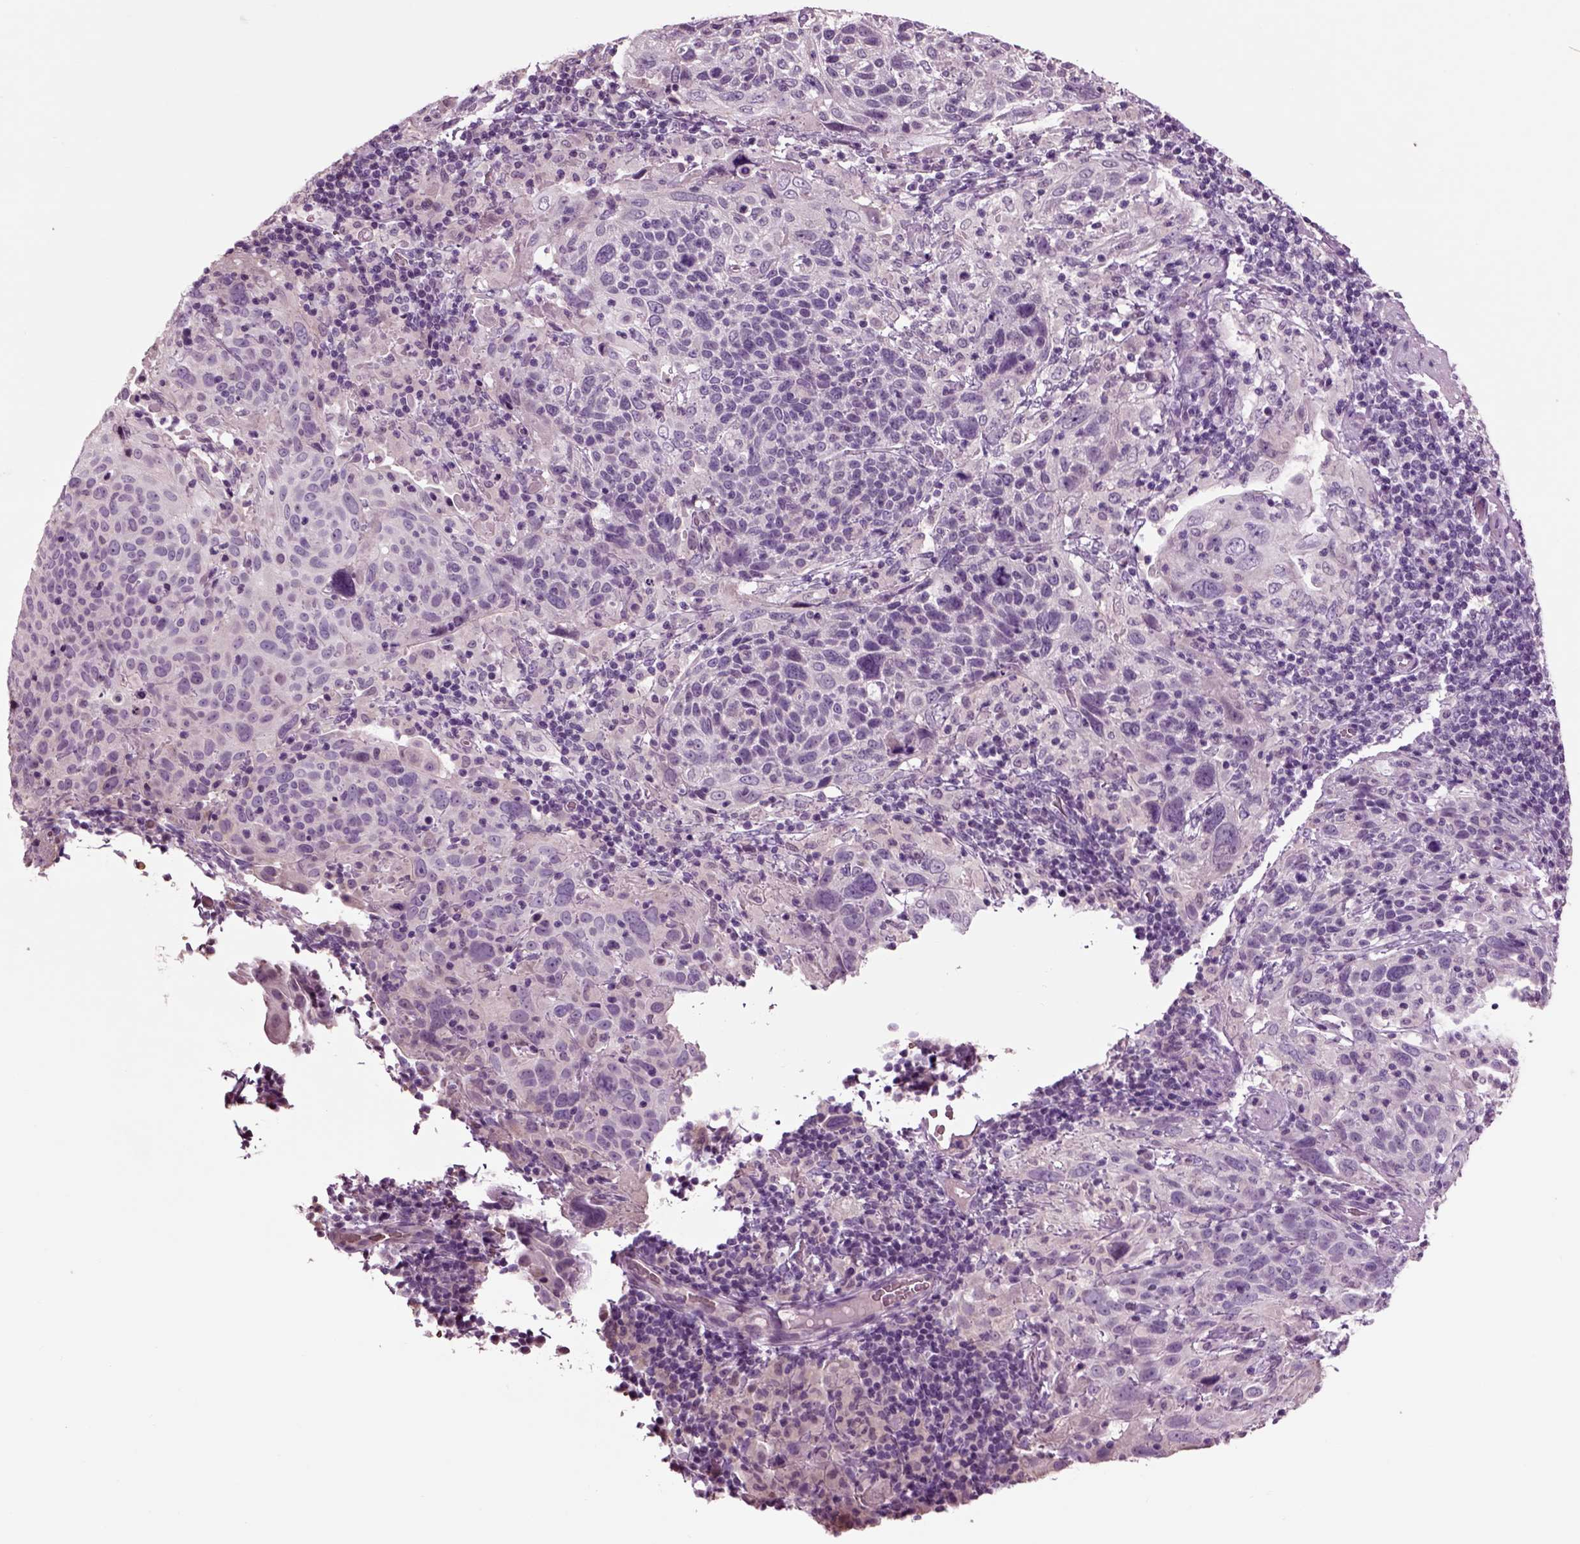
{"staining": {"intensity": "negative", "quantity": "none", "location": "none"}, "tissue": "cervical cancer", "cell_type": "Tumor cells", "image_type": "cancer", "snomed": [{"axis": "morphology", "description": "Squamous cell carcinoma, NOS"}, {"axis": "topography", "description": "Cervix"}], "caption": "Tumor cells show no significant staining in cervical cancer (squamous cell carcinoma).", "gene": "CHGB", "patient": {"sex": "female", "age": 61}}